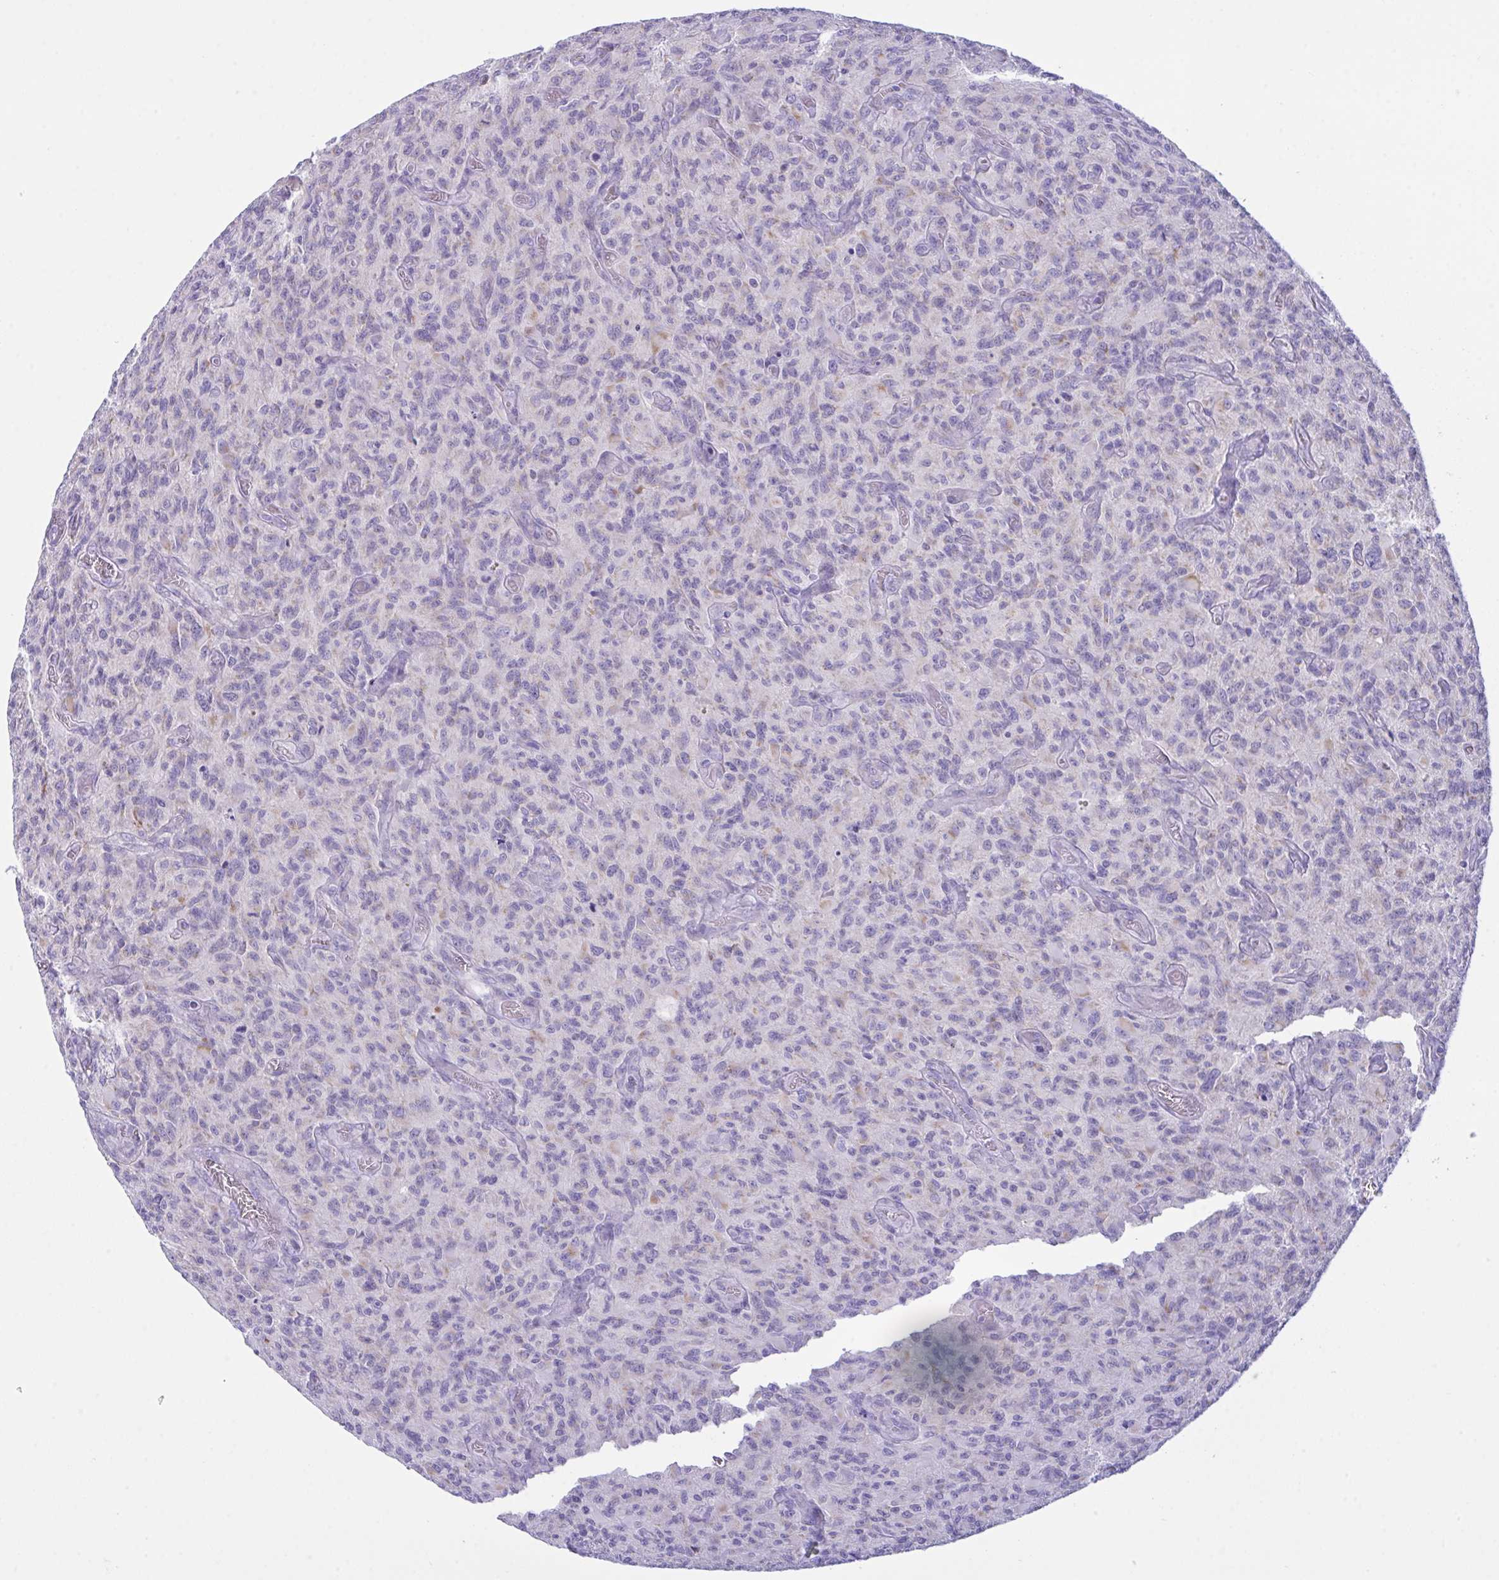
{"staining": {"intensity": "weak", "quantity": "<25%", "location": "cytoplasmic/membranous"}, "tissue": "glioma", "cell_type": "Tumor cells", "image_type": "cancer", "snomed": [{"axis": "morphology", "description": "Glioma, malignant, High grade"}, {"axis": "topography", "description": "Brain"}], "caption": "A histopathology image of glioma stained for a protein reveals no brown staining in tumor cells.", "gene": "BBS1", "patient": {"sex": "male", "age": 61}}